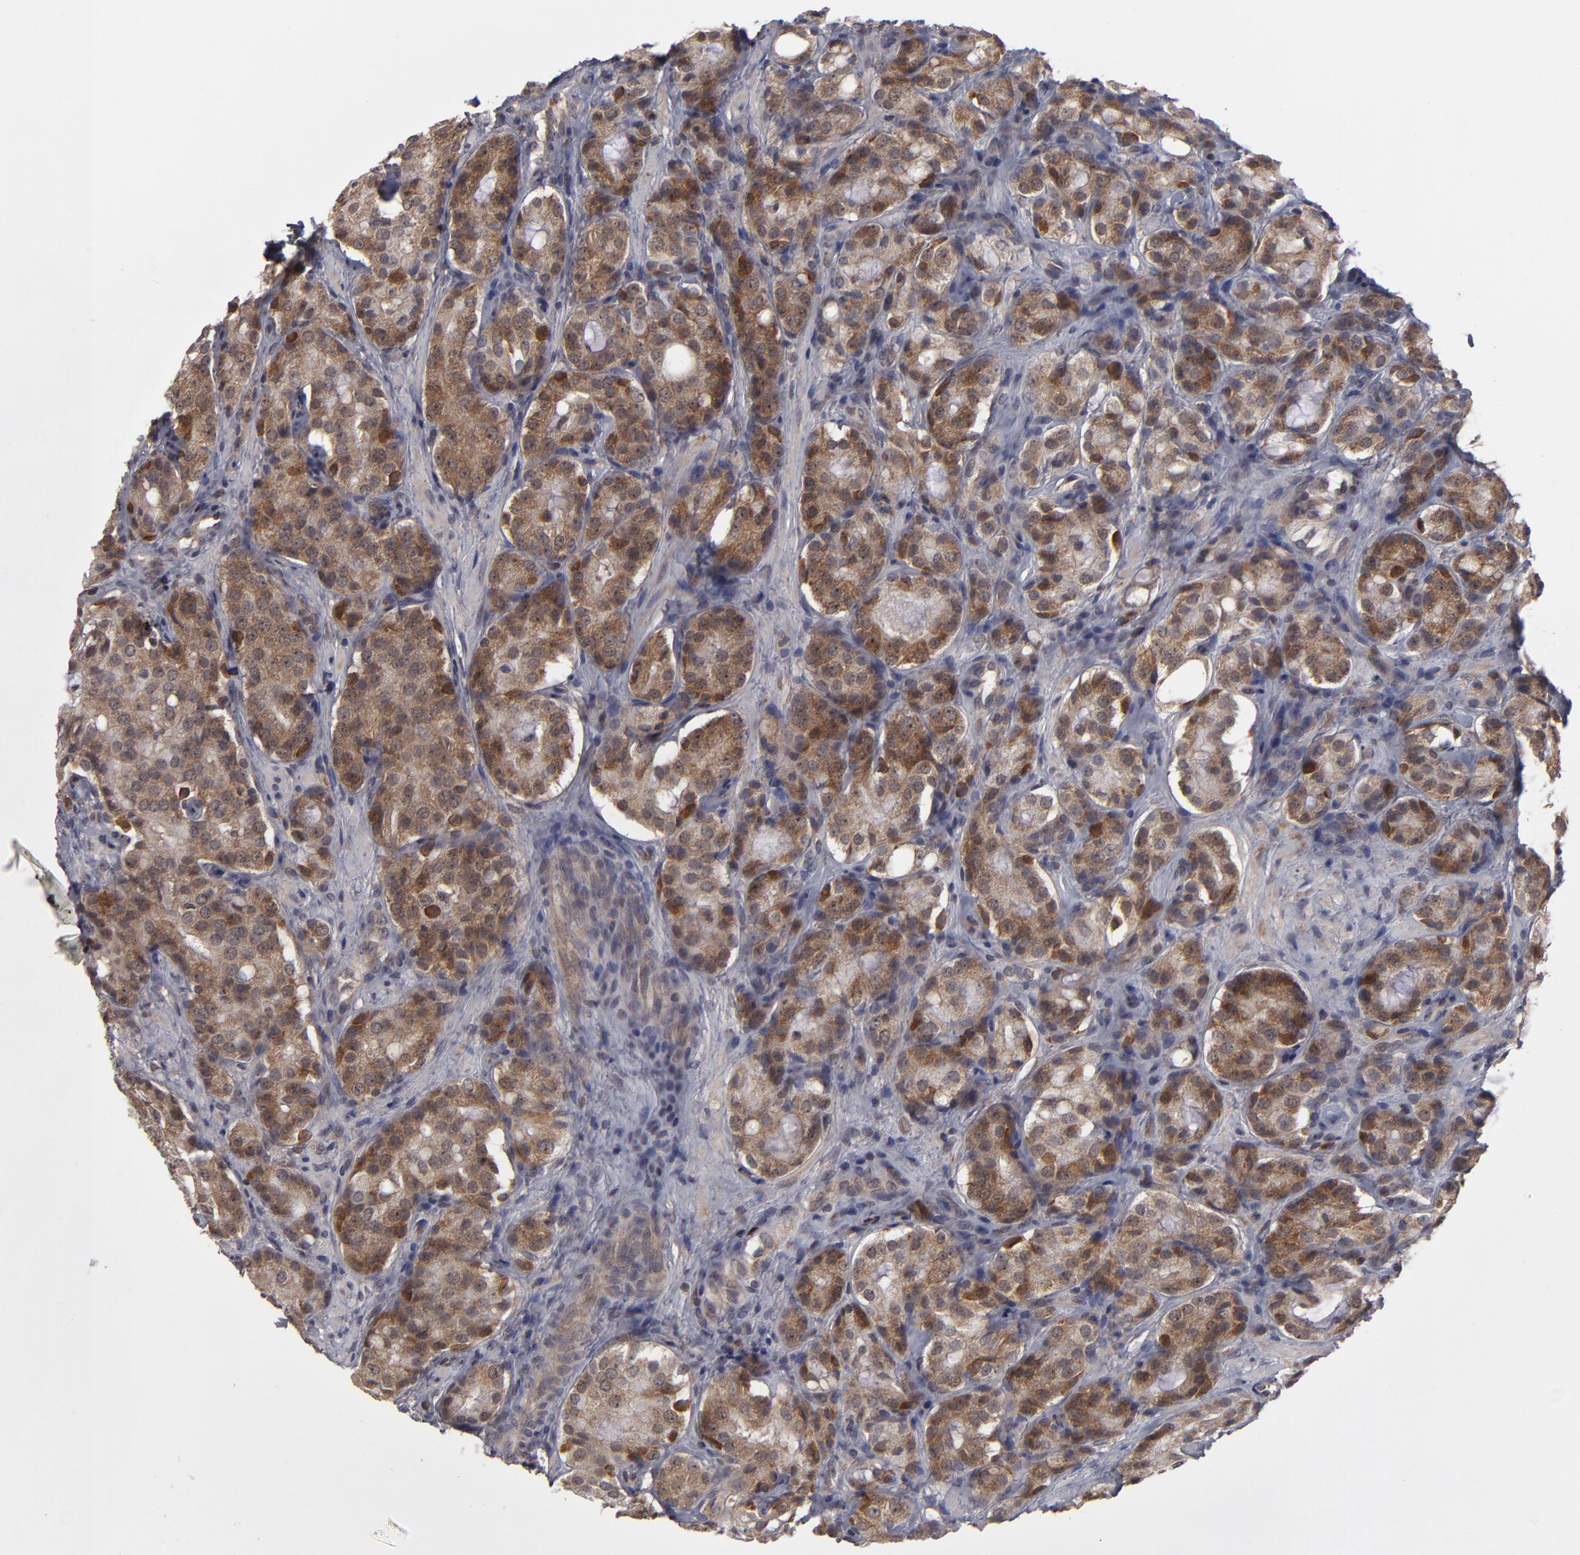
{"staining": {"intensity": "moderate", "quantity": ">75%", "location": "cytoplasmic/membranous"}, "tissue": "prostate cancer", "cell_type": "Tumor cells", "image_type": "cancer", "snomed": [{"axis": "morphology", "description": "Adenocarcinoma, High grade"}, {"axis": "topography", "description": "Prostate"}], "caption": "Moderate cytoplasmic/membranous protein positivity is appreciated in about >75% of tumor cells in high-grade adenocarcinoma (prostate).", "gene": "GLCCI1", "patient": {"sex": "male", "age": 72}}